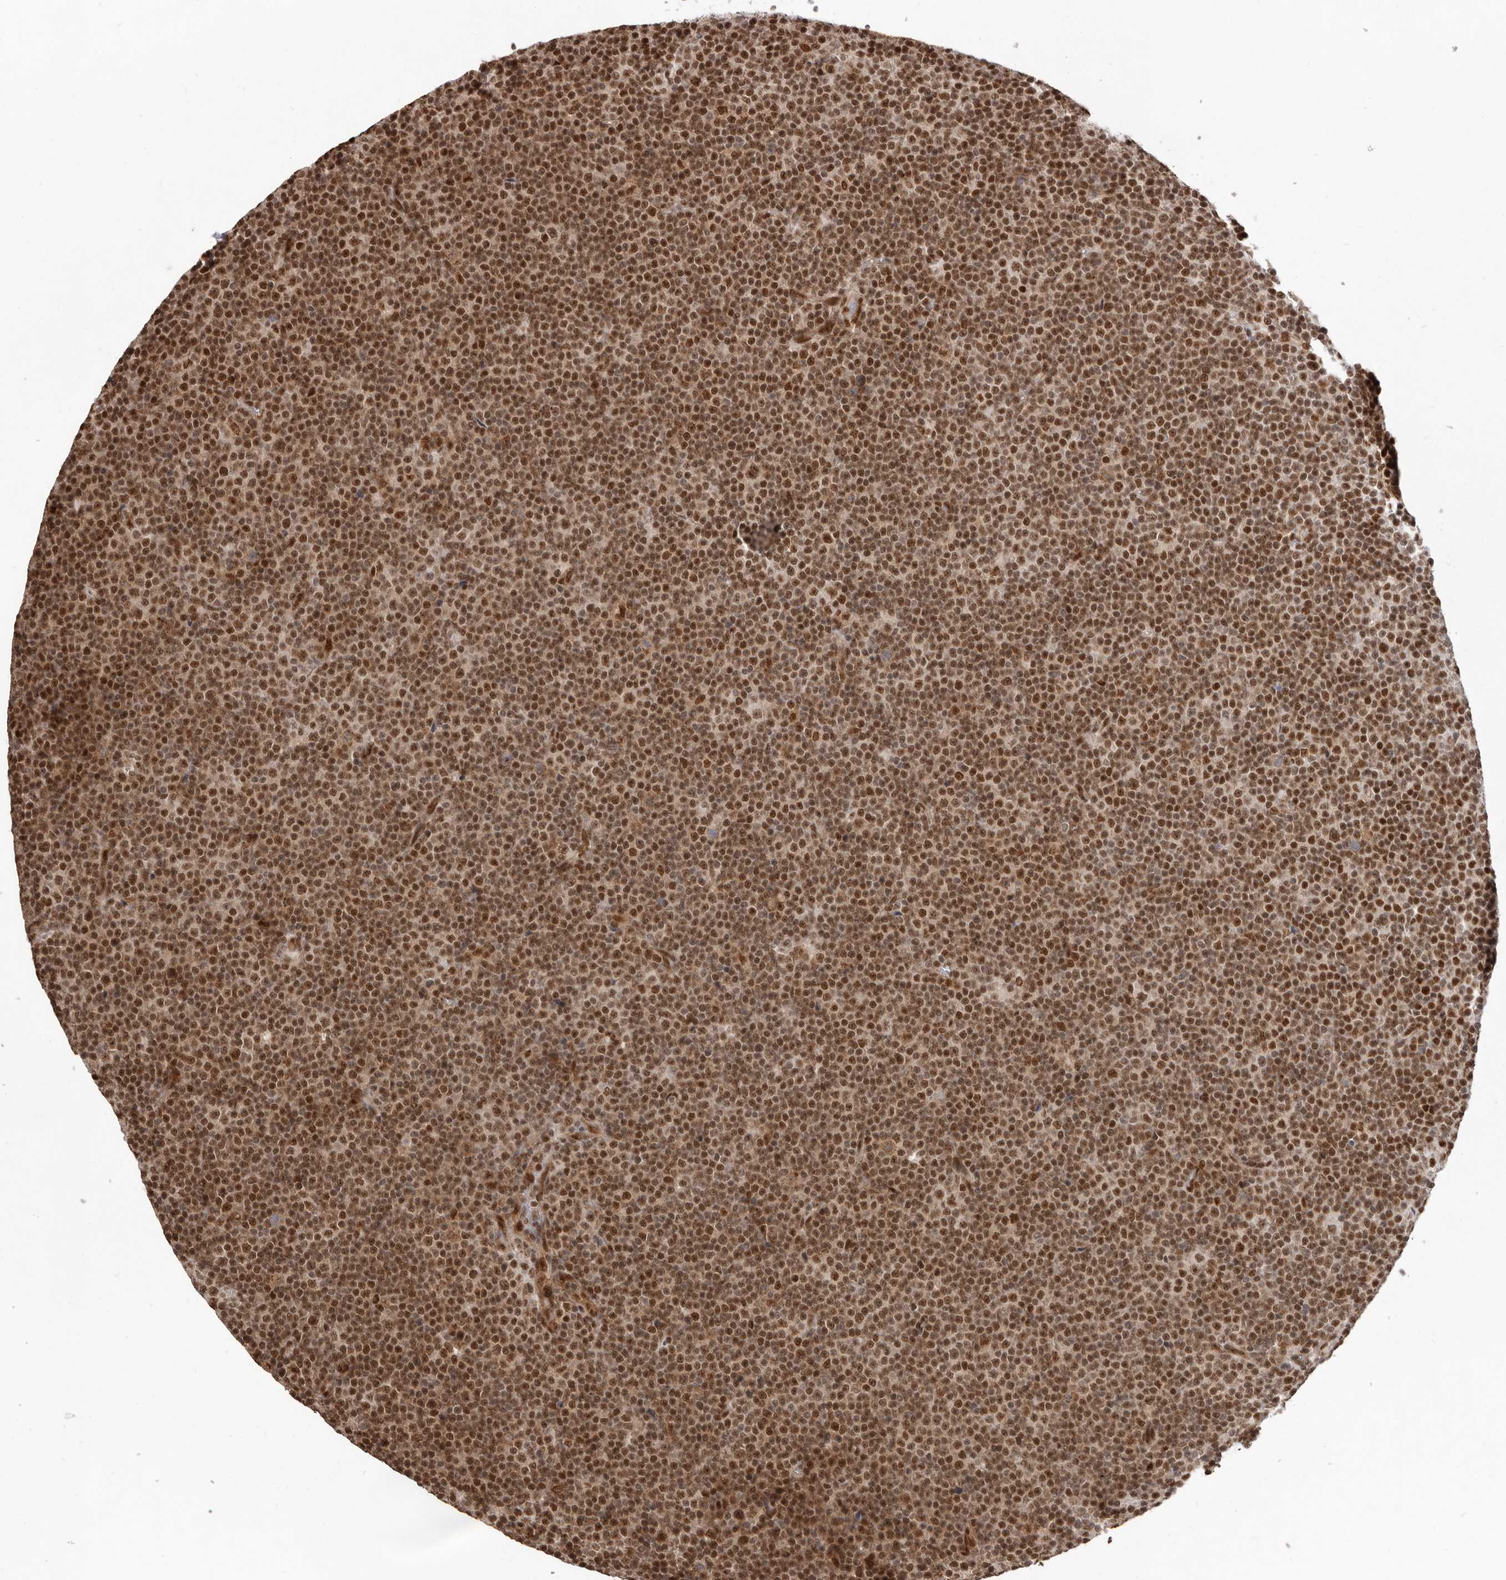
{"staining": {"intensity": "strong", "quantity": ">75%", "location": "nuclear"}, "tissue": "lymphoma", "cell_type": "Tumor cells", "image_type": "cancer", "snomed": [{"axis": "morphology", "description": "Malignant lymphoma, non-Hodgkin's type, Low grade"}, {"axis": "topography", "description": "Lymph node"}], "caption": "An immunohistochemistry histopathology image of tumor tissue is shown. Protein staining in brown highlights strong nuclear positivity in lymphoma within tumor cells. Using DAB (brown) and hematoxylin (blue) stains, captured at high magnification using brightfield microscopy.", "gene": "CHTOP", "patient": {"sex": "female", "age": 67}}